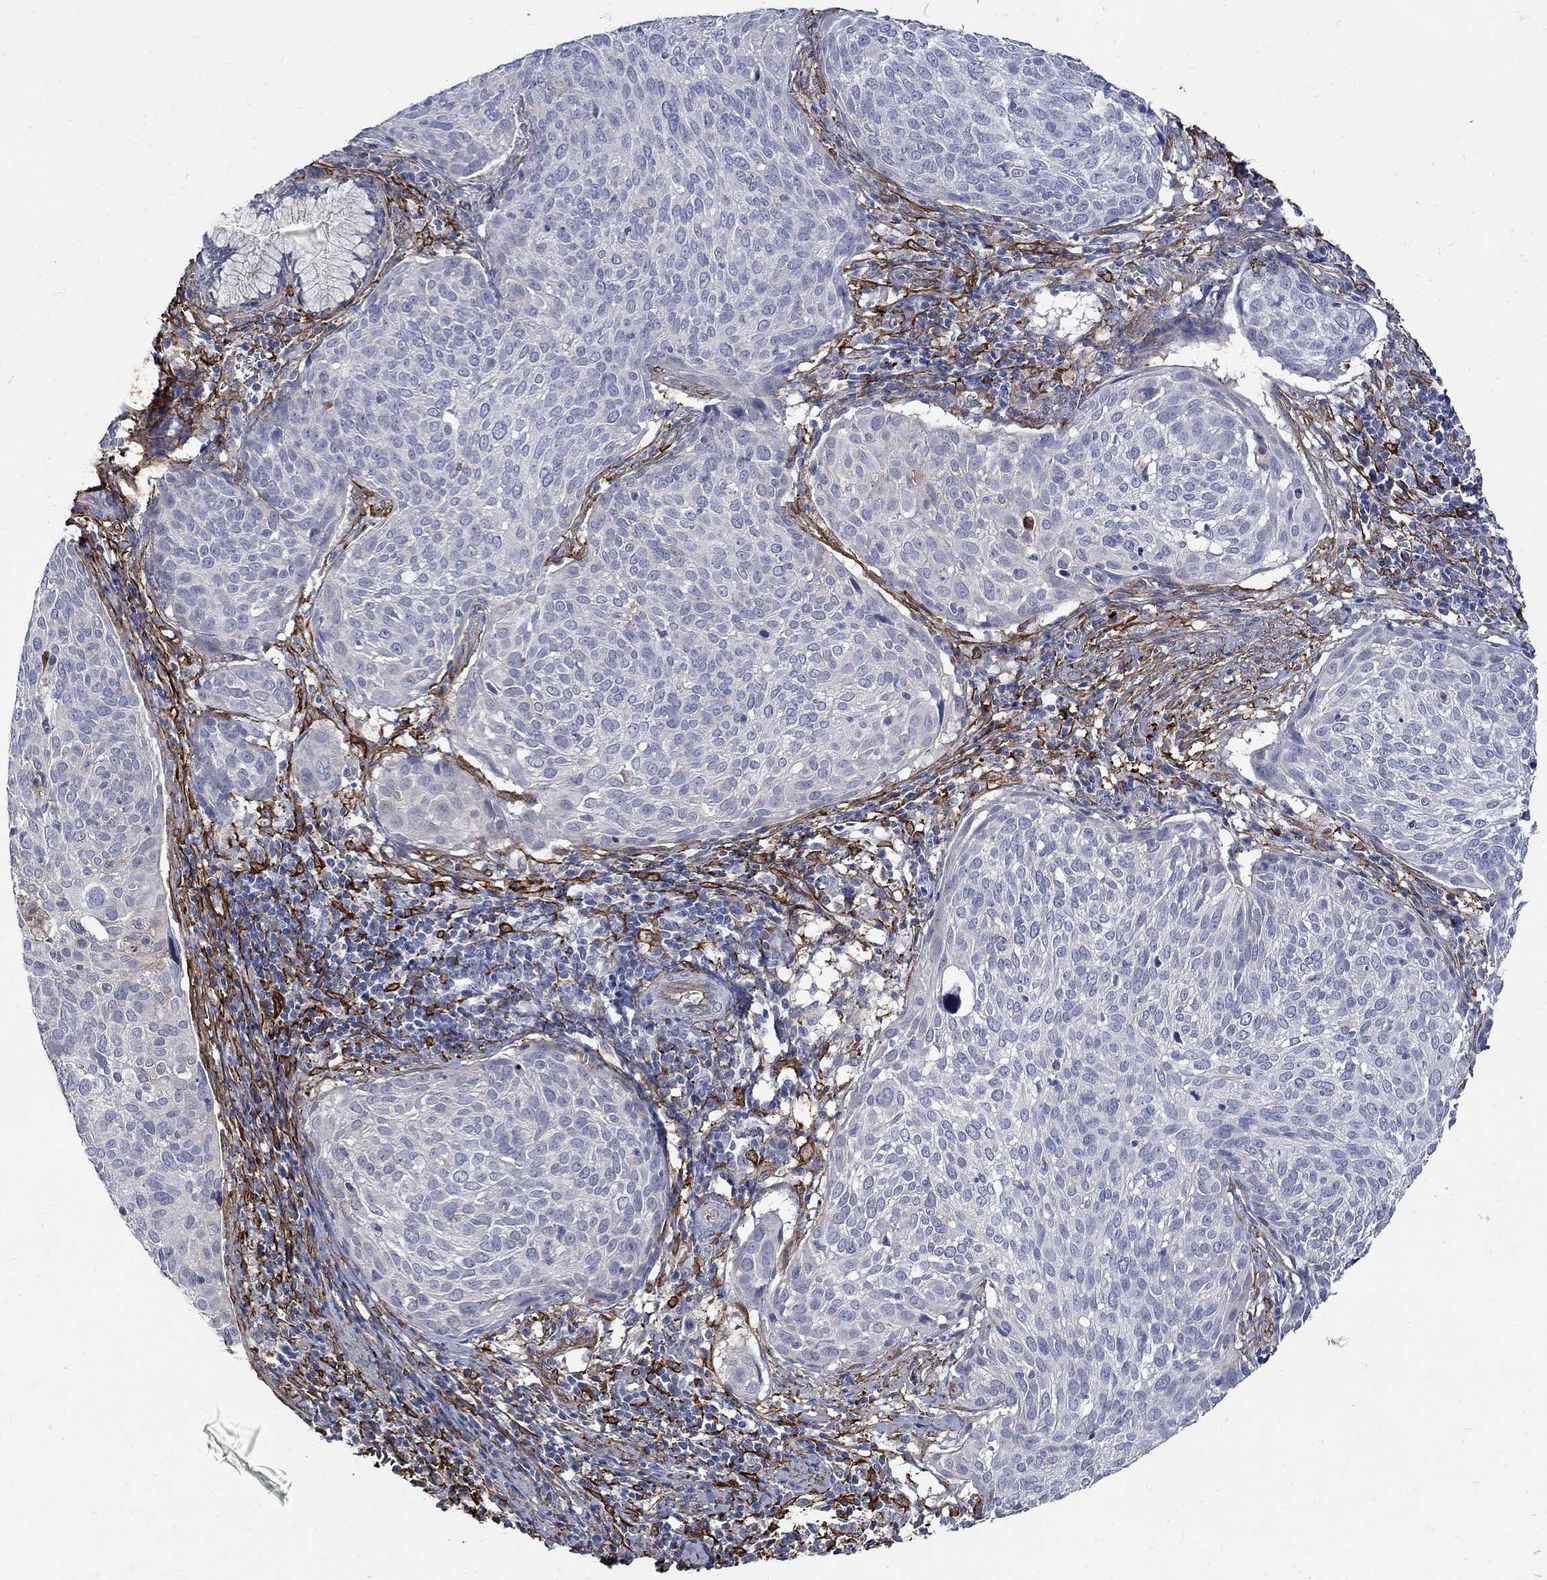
{"staining": {"intensity": "negative", "quantity": "none", "location": "none"}, "tissue": "cervical cancer", "cell_type": "Tumor cells", "image_type": "cancer", "snomed": [{"axis": "morphology", "description": "Squamous cell carcinoma, NOS"}, {"axis": "topography", "description": "Cervix"}], "caption": "DAB immunohistochemical staining of cervical cancer (squamous cell carcinoma) reveals no significant positivity in tumor cells.", "gene": "TGM2", "patient": {"sex": "female", "age": 39}}